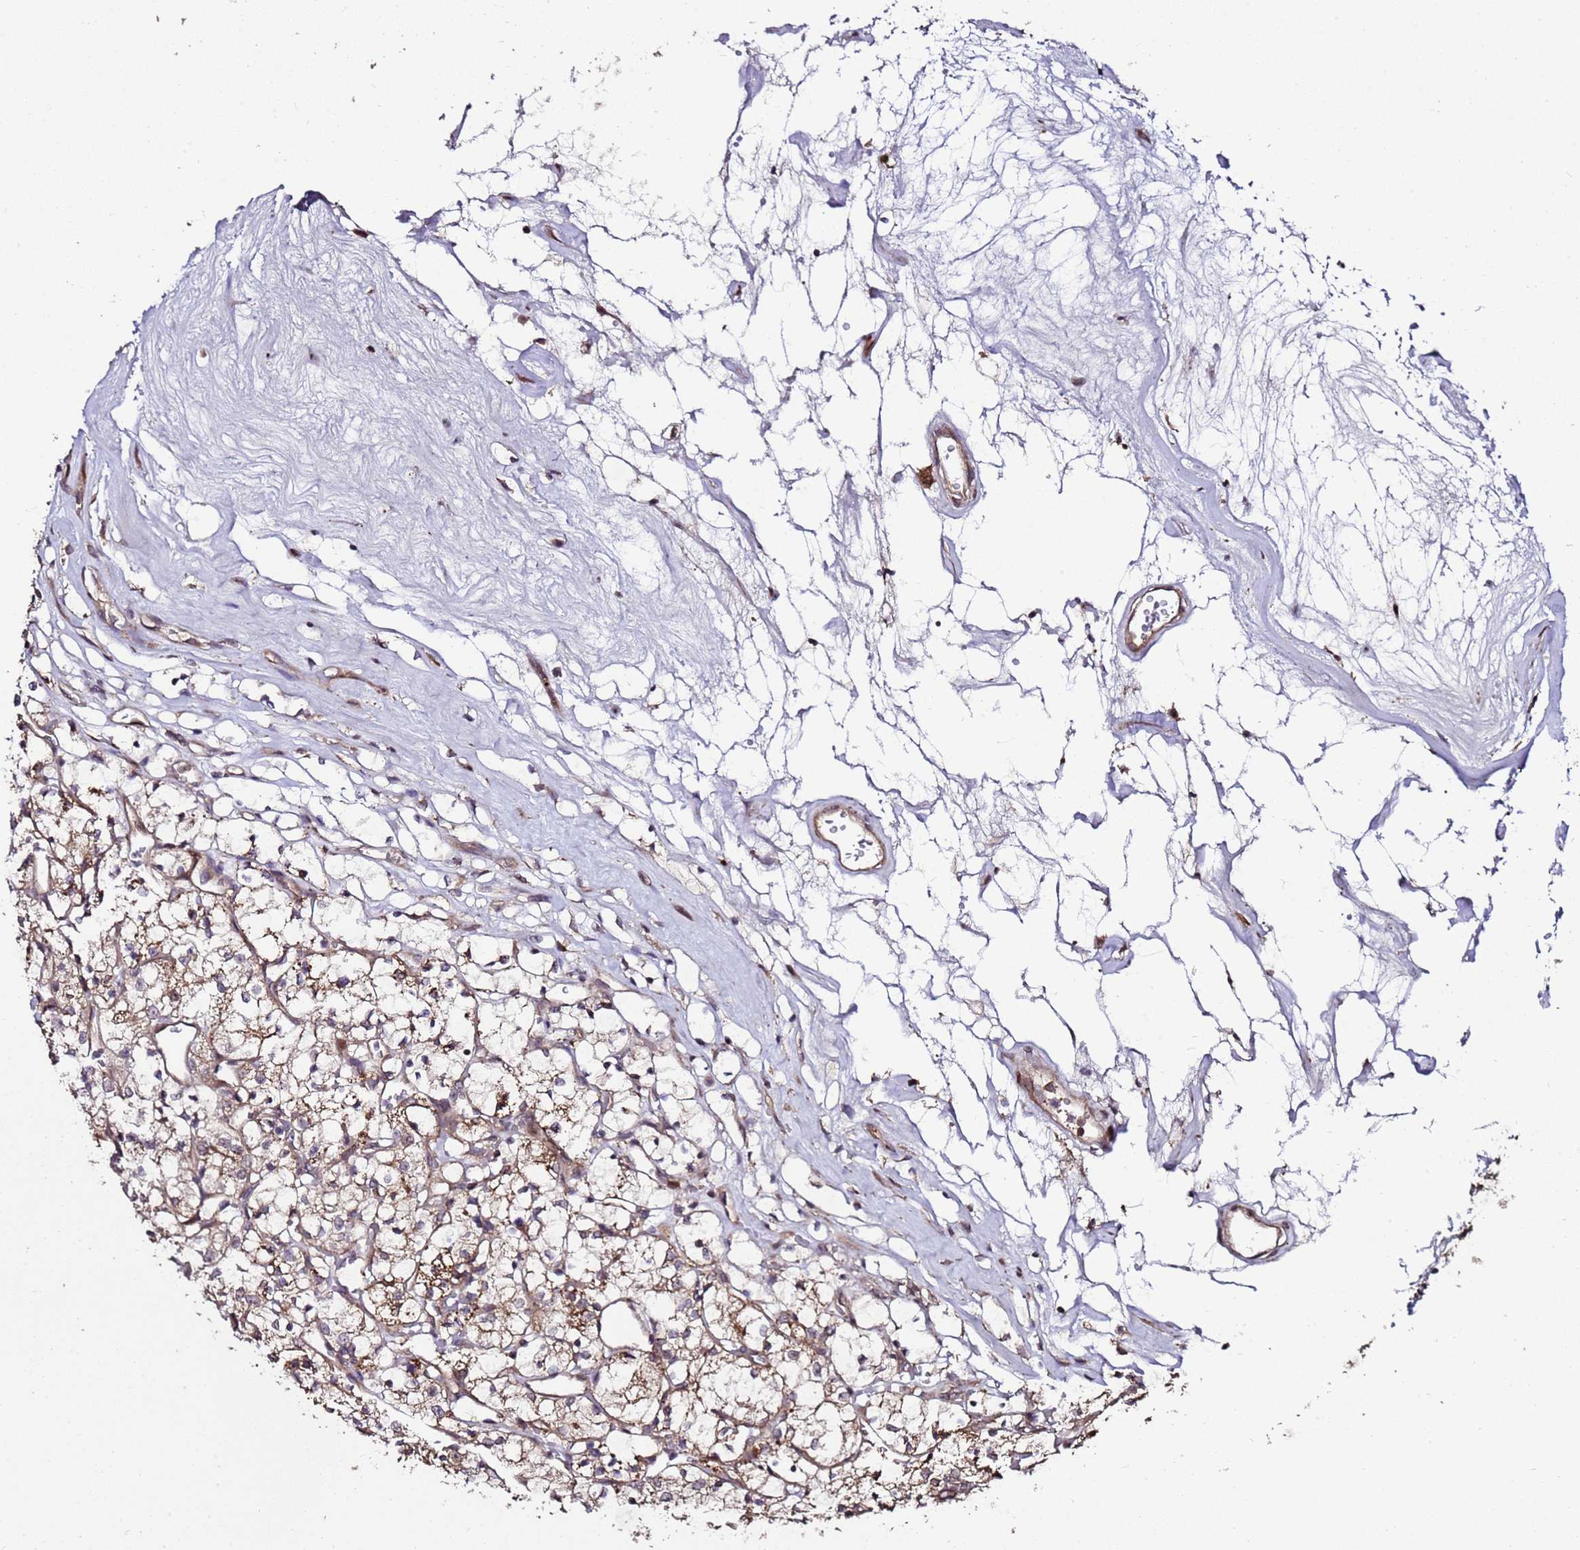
{"staining": {"intensity": "weak", "quantity": "<25%", "location": "cytoplasmic/membranous"}, "tissue": "renal cancer", "cell_type": "Tumor cells", "image_type": "cancer", "snomed": [{"axis": "morphology", "description": "Adenocarcinoma, NOS"}, {"axis": "topography", "description": "Kidney"}], "caption": "Renal adenocarcinoma was stained to show a protein in brown. There is no significant positivity in tumor cells.", "gene": "PRODH", "patient": {"sex": "female", "age": 69}}